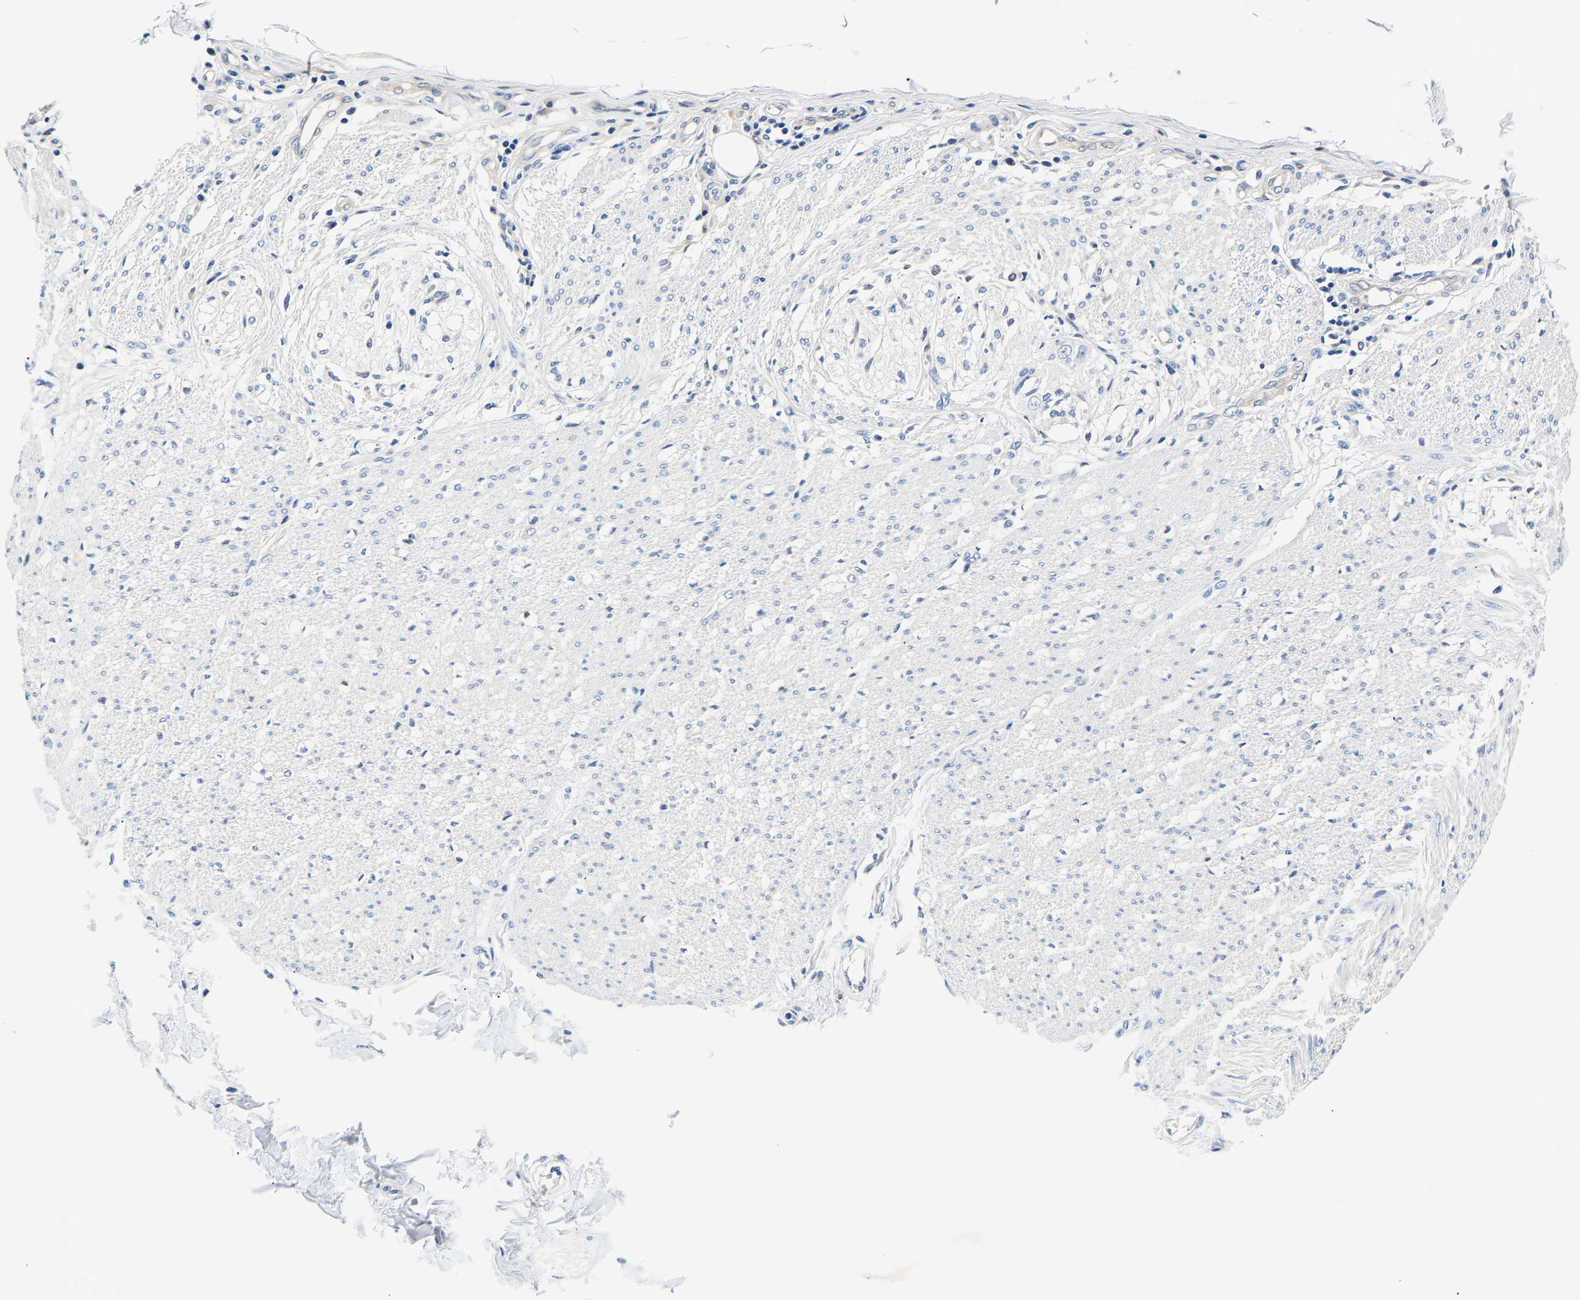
{"staining": {"intensity": "negative", "quantity": "none", "location": "none"}, "tissue": "smooth muscle", "cell_type": "Smooth muscle cells", "image_type": "normal", "snomed": [{"axis": "morphology", "description": "Normal tissue, NOS"}, {"axis": "morphology", "description": "Adenocarcinoma, NOS"}, {"axis": "topography", "description": "Colon"}, {"axis": "topography", "description": "Peripheral nerve tissue"}], "caption": "Immunohistochemistry of normal smooth muscle displays no positivity in smooth muscle cells.", "gene": "UCHL3", "patient": {"sex": "male", "age": 14}}